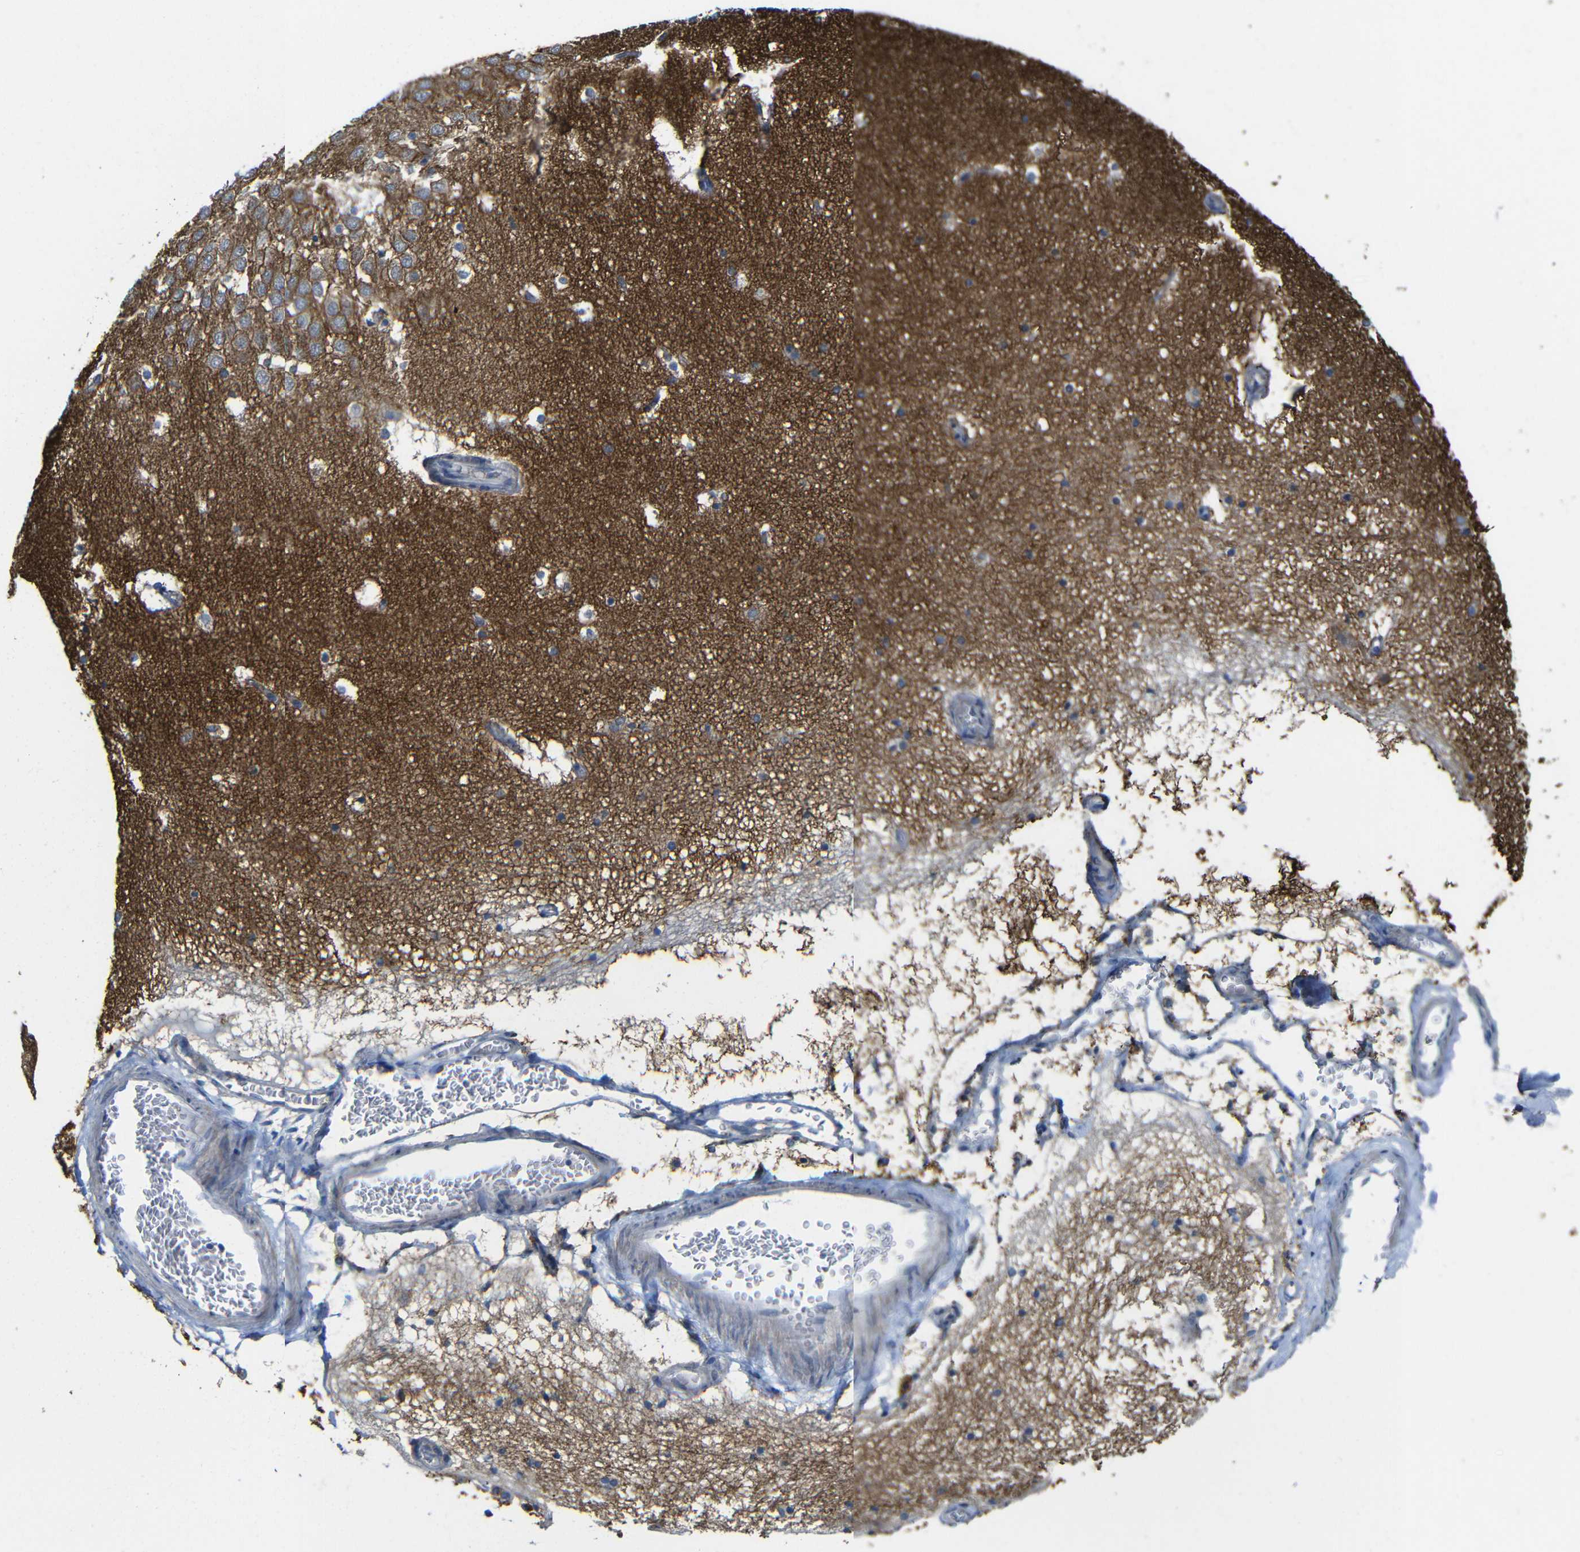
{"staining": {"intensity": "negative", "quantity": "none", "location": "none"}, "tissue": "hippocampus", "cell_type": "Glial cells", "image_type": "normal", "snomed": [{"axis": "morphology", "description": "Normal tissue, NOS"}, {"axis": "topography", "description": "Hippocampus"}], "caption": "DAB (3,3'-diaminobenzidine) immunohistochemical staining of normal human hippocampus reveals no significant expression in glial cells.", "gene": "ZNF90", "patient": {"sex": "male", "age": 45}}